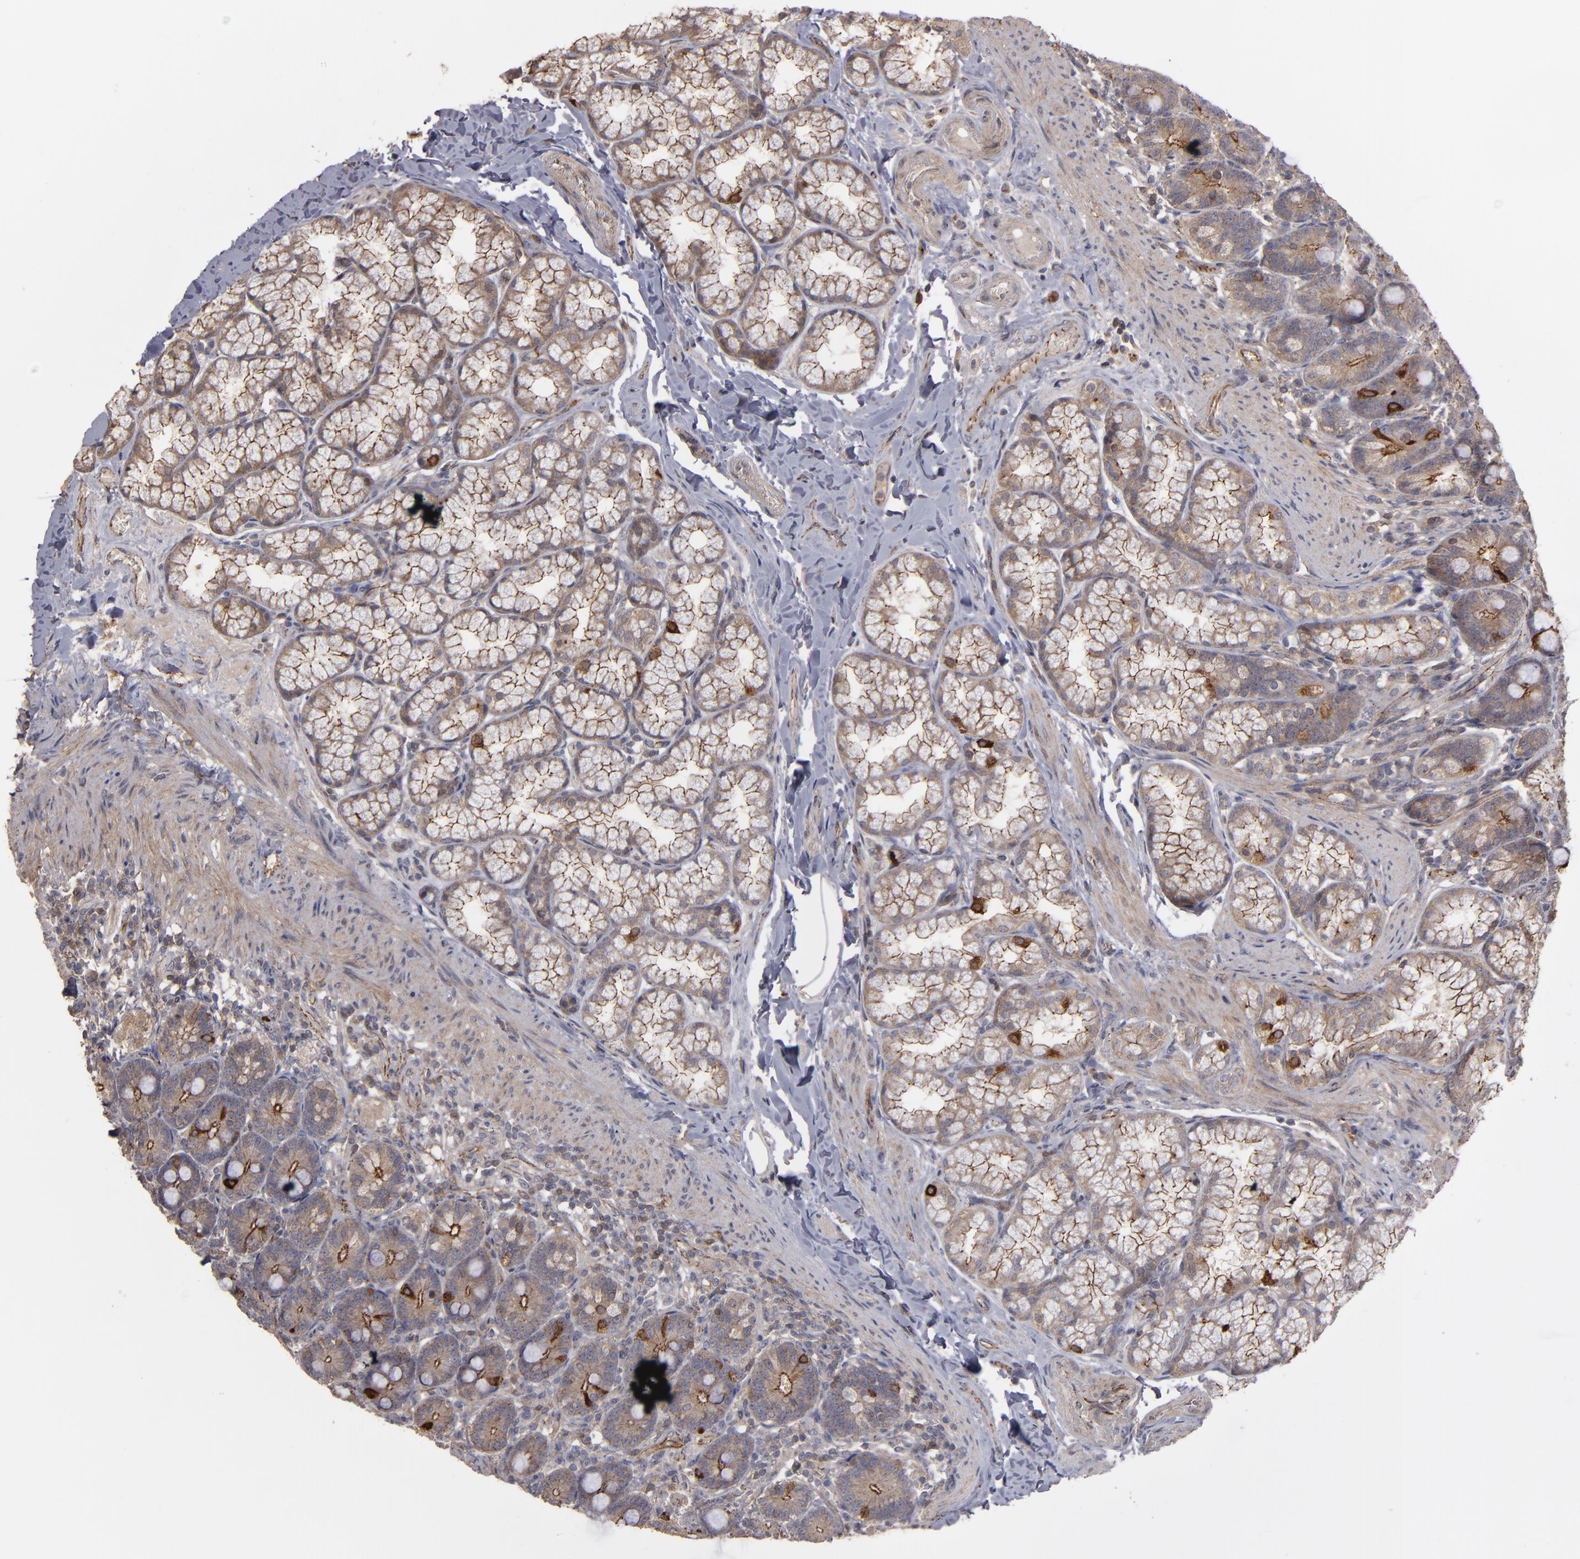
{"staining": {"intensity": "moderate", "quantity": ">75%", "location": "cytoplasmic/membranous"}, "tissue": "duodenum", "cell_type": "Glandular cells", "image_type": "normal", "snomed": [{"axis": "morphology", "description": "Normal tissue, NOS"}, {"axis": "topography", "description": "Duodenum"}], "caption": "A high-resolution photomicrograph shows IHC staining of unremarkable duodenum, which exhibits moderate cytoplasmic/membranous positivity in about >75% of glandular cells.", "gene": "TJP1", "patient": {"sex": "female", "age": 64}}